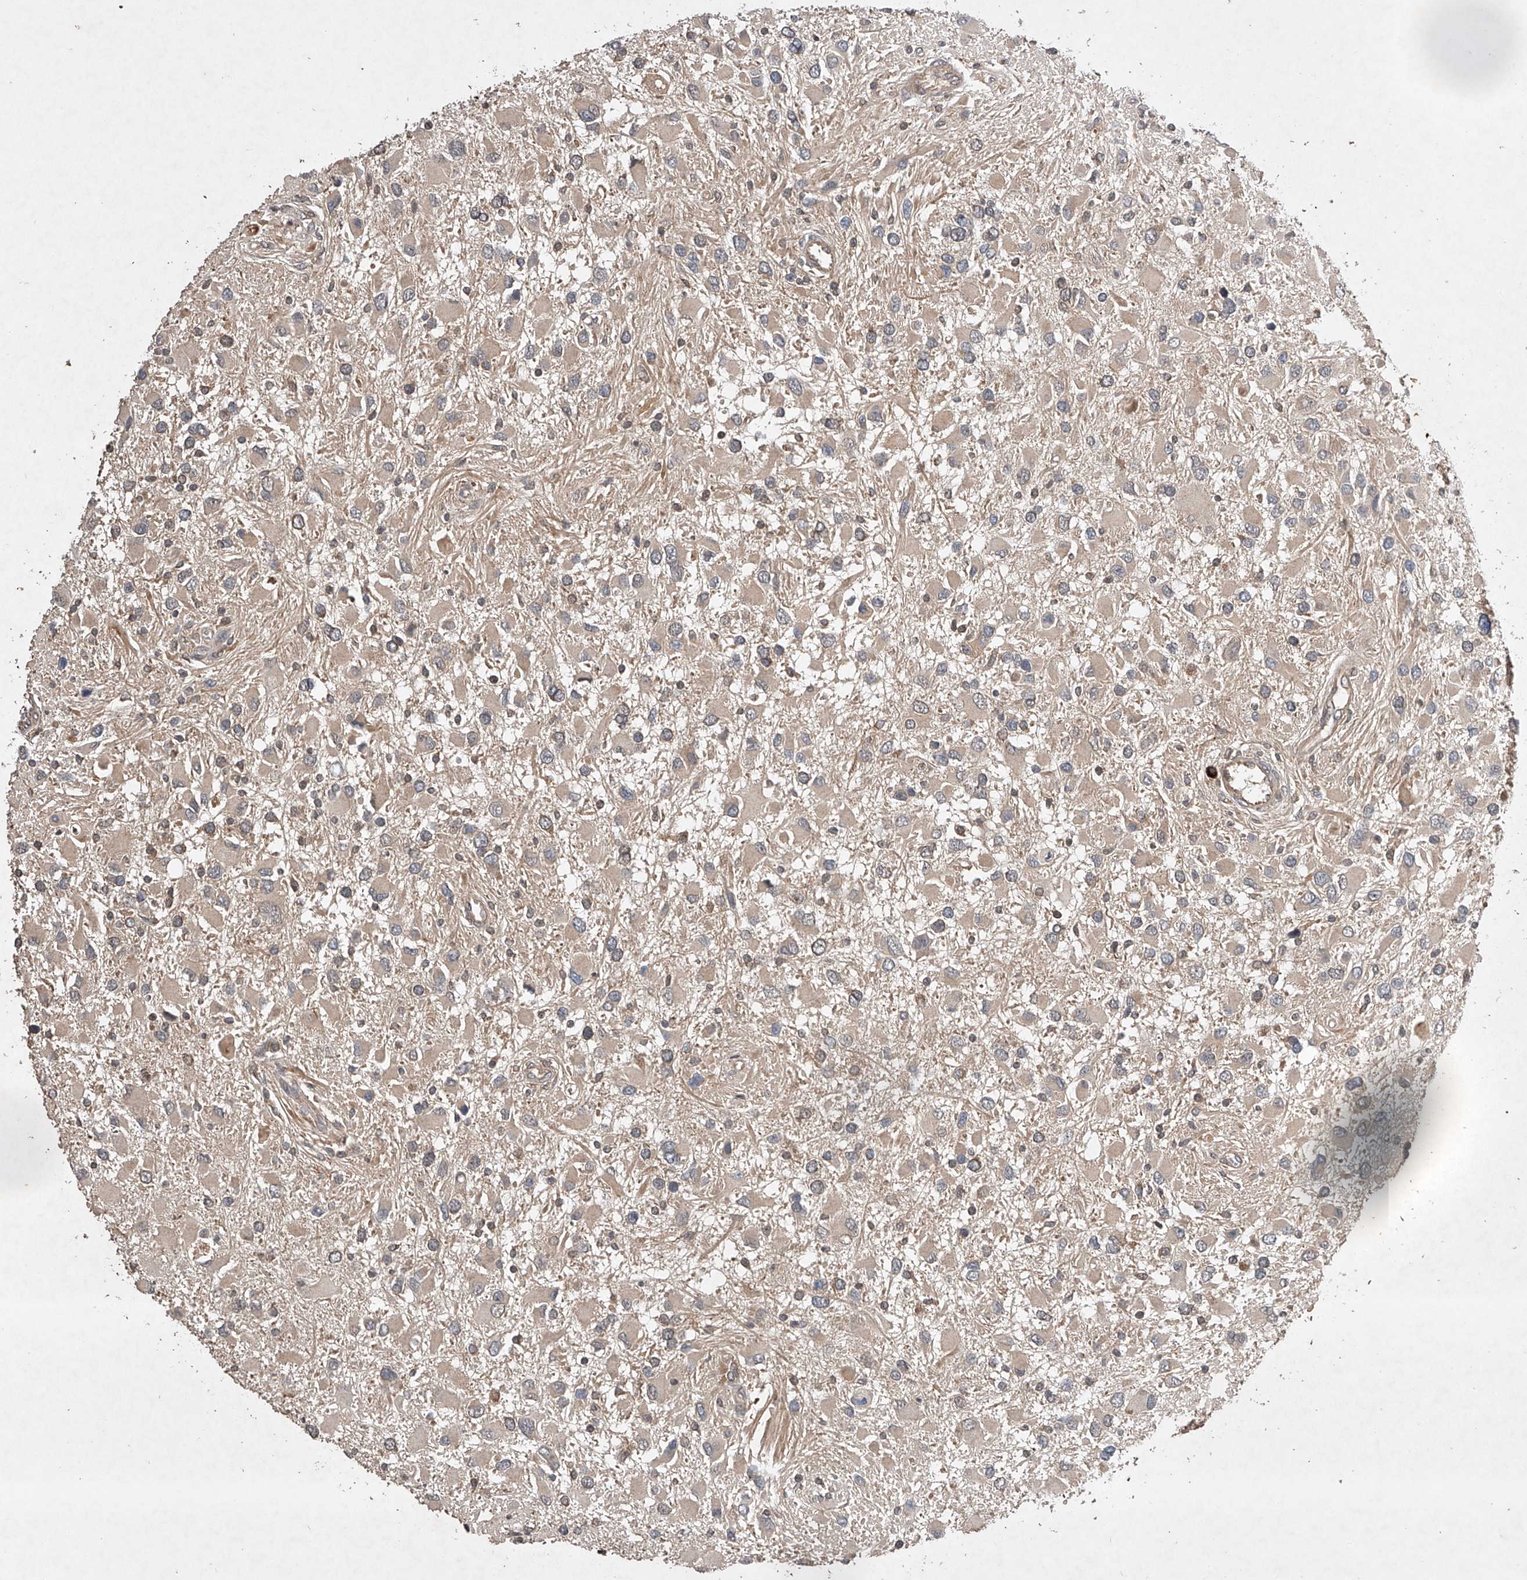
{"staining": {"intensity": "weak", "quantity": "25%-75%", "location": "cytoplasmic/membranous"}, "tissue": "glioma", "cell_type": "Tumor cells", "image_type": "cancer", "snomed": [{"axis": "morphology", "description": "Glioma, malignant, High grade"}, {"axis": "topography", "description": "Brain"}], "caption": "About 25%-75% of tumor cells in human glioma reveal weak cytoplasmic/membranous protein expression as visualized by brown immunohistochemical staining.", "gene": "LURAP1", "patient": {"sex": "male", "age": 53}}